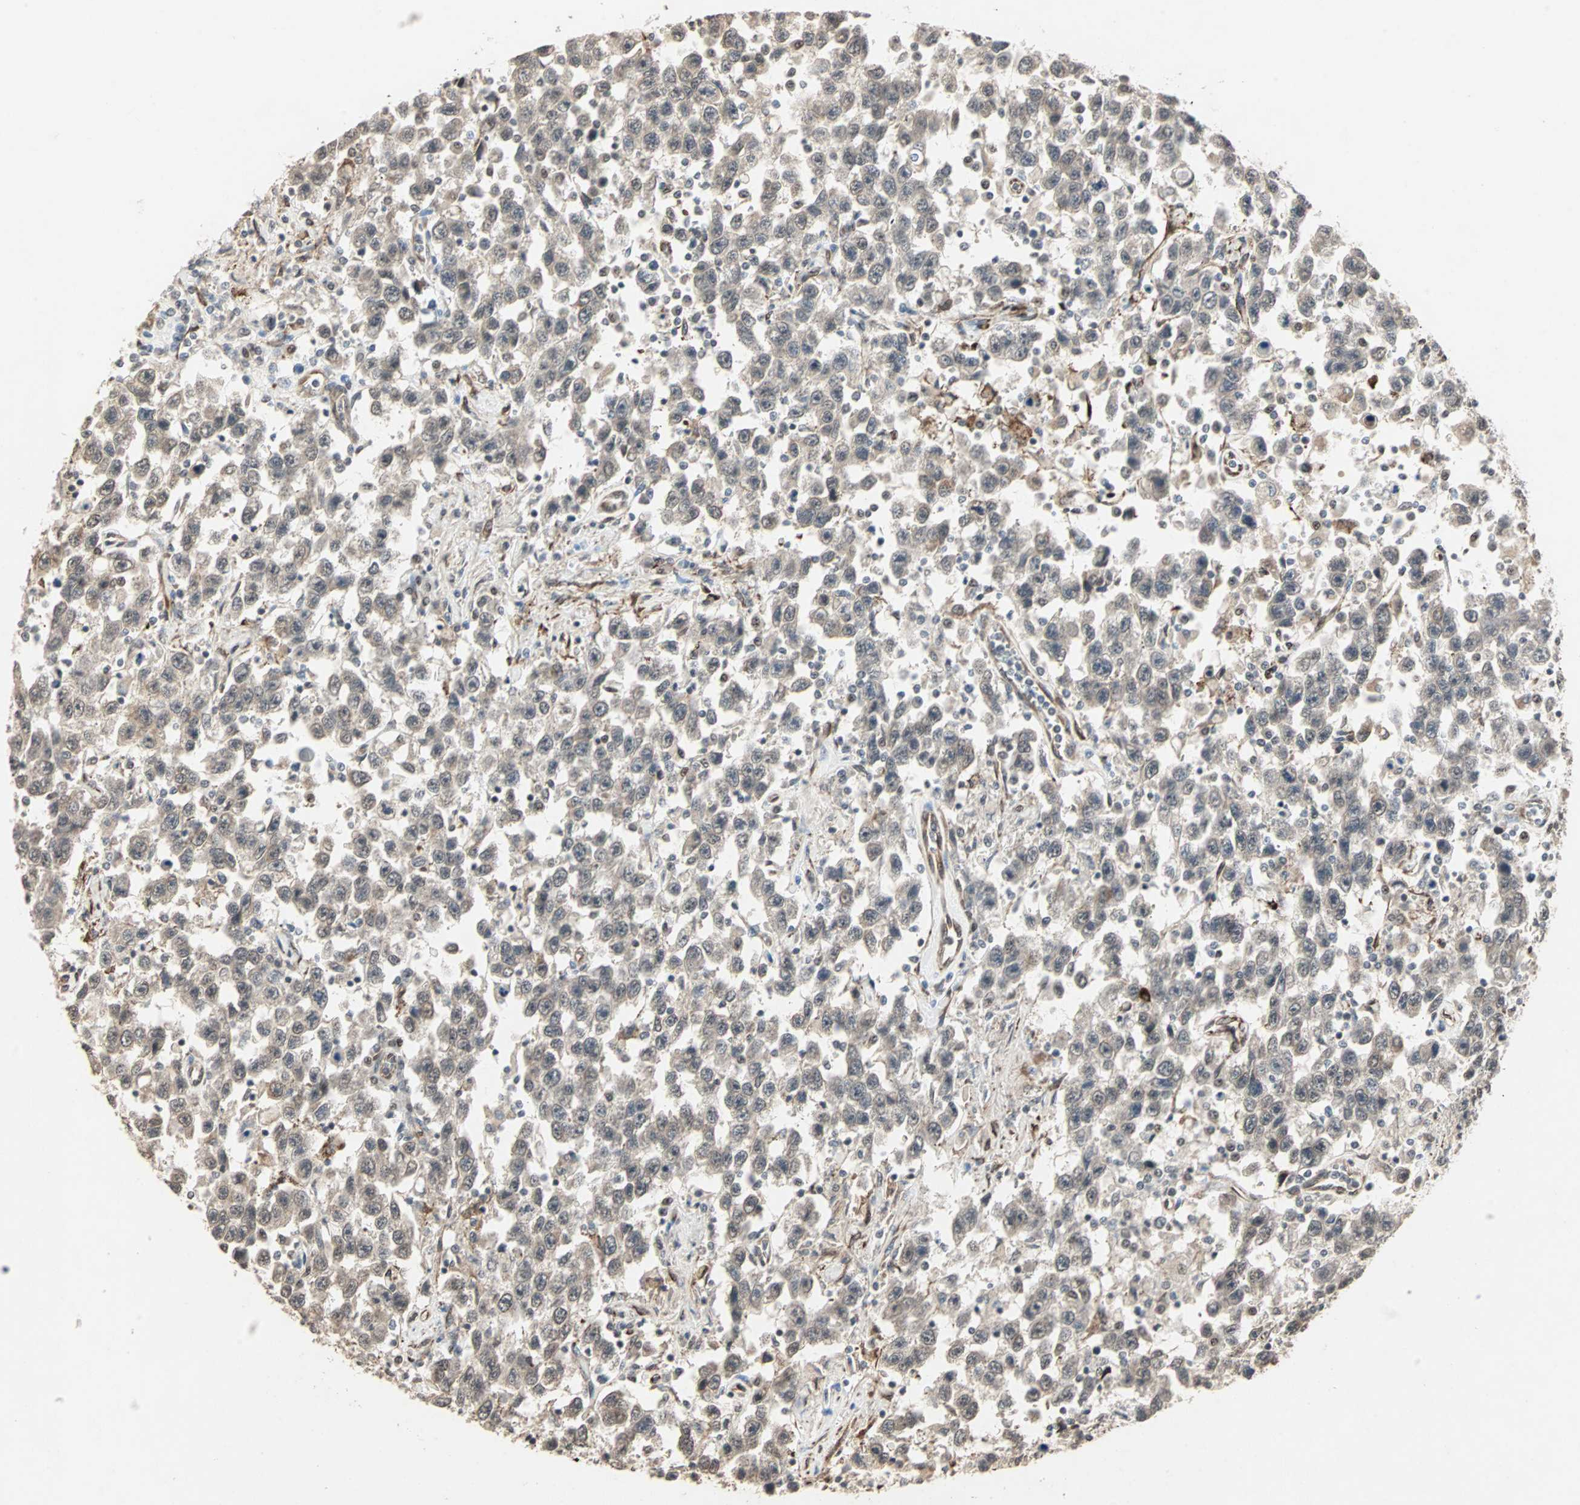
{"staining": {"intensity": "weak", "quantity": "<25%", "location": "cytoplasmic/membranous"}, "tissue": "testis cancer", "cell_type": "Tumor cells", "image_type": "cancer", "snomed": [{"axis": "morphology", "description": "Seminoma, NOS"}, {"axis": "topography", "description": "Testis"}], "caption": "Immunohistochemistry of human testis cancer displays no positivity in tumor cells.", "gene": "TRPV4", "patient": {"sex": "male", "age": 41}}